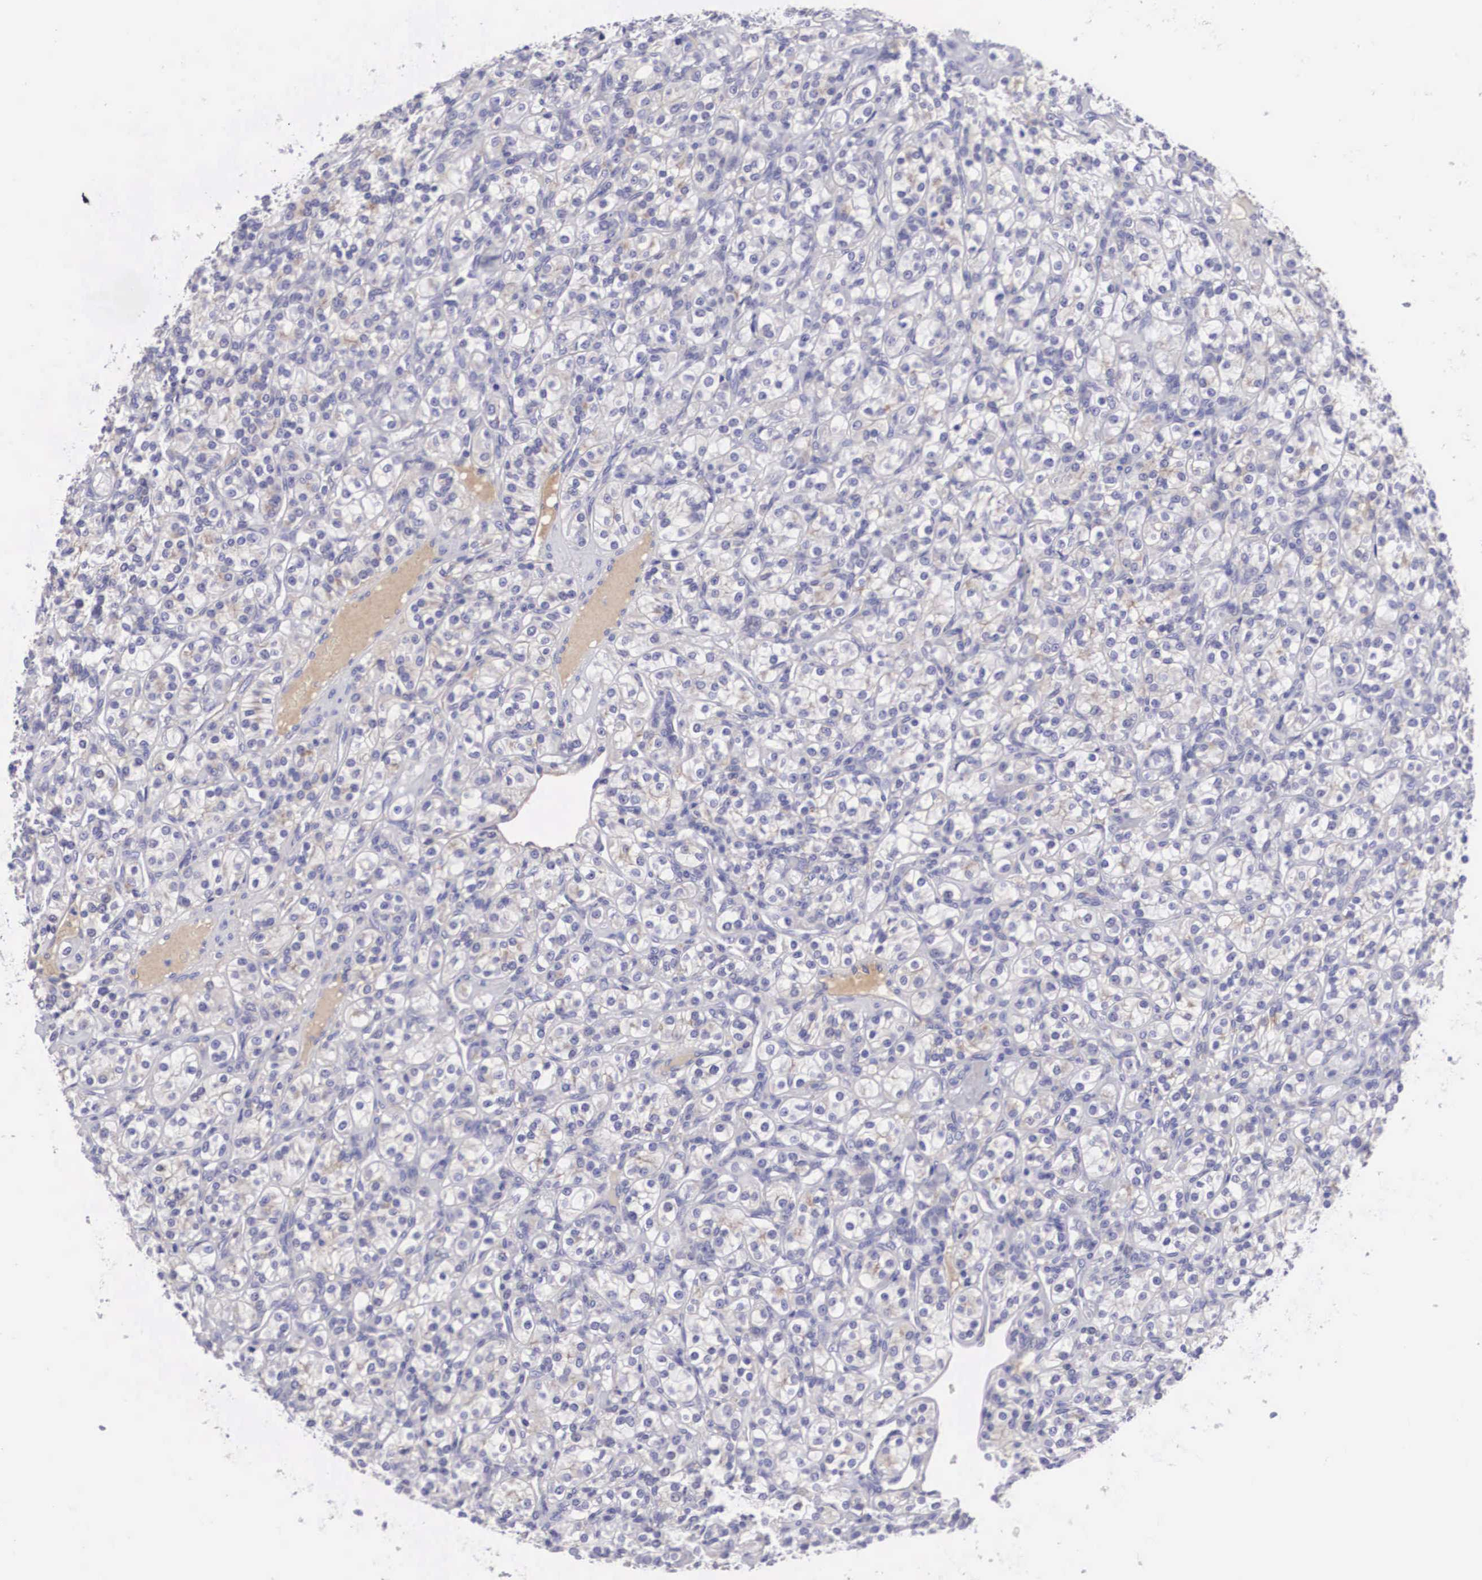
{"staining": {"intensity": "negative", "quantity": "none", "location": "none"}, "tissue": "renal cancer", "cell_type": "Tumor cells", "image_type": "cancer", "snomed": [{"axis": "morphology", "description": "Adenocarcinoma, NOS"}, {"axis": "topography", "description": "Kidney"}], "caption": "Tumor cells are negative for brown protein staining in renal cancer (adenocarcinoma).", "gene": "CLU", "patient": {"sex": "male", "age": 77}}